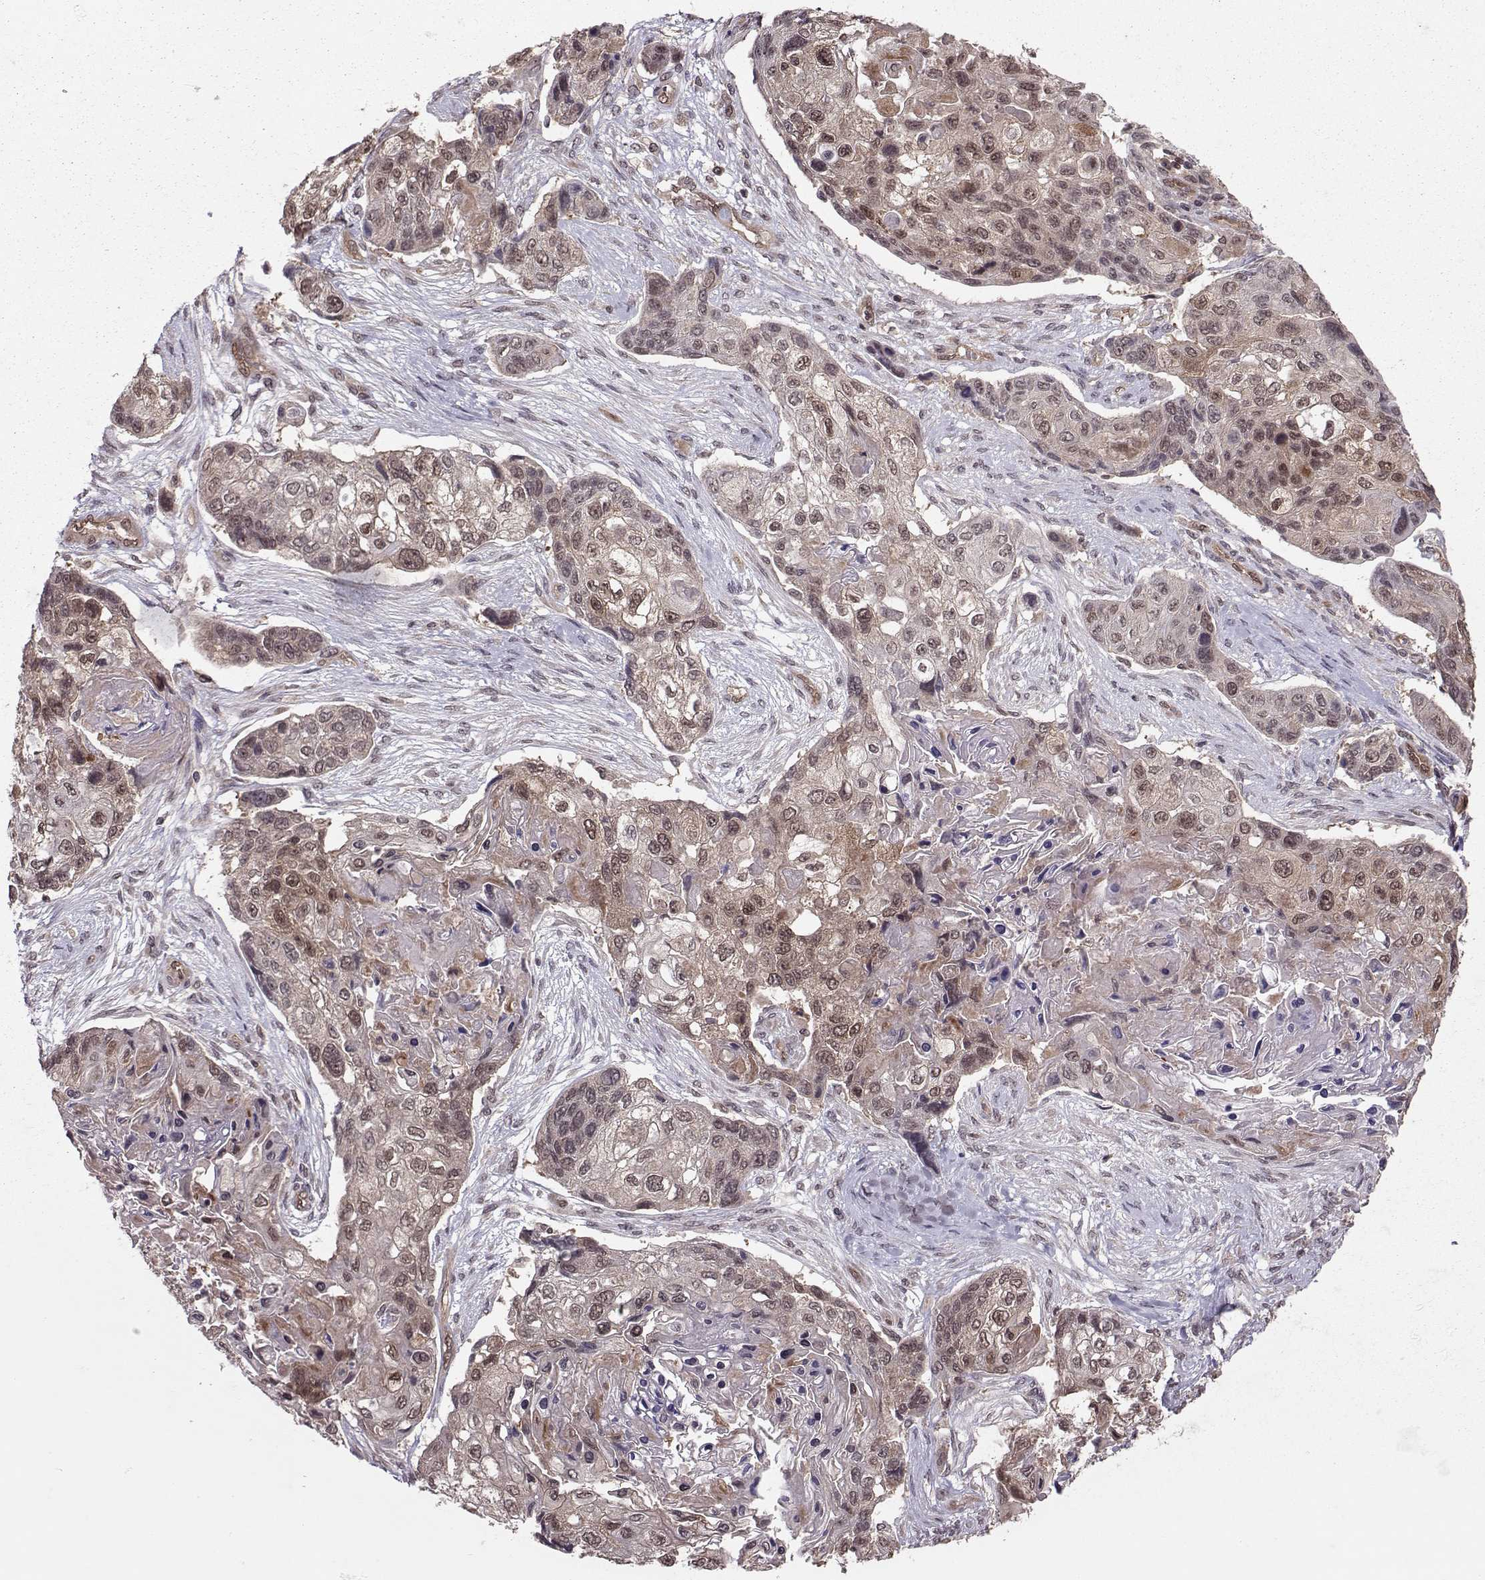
{"staining": {"intensity": "weak", "quantity": "<25%", "location": "cytoplasmic/membranous,nuclear"}, "tissue": "lung cancer", "cell_type": "Tumor cells", "image_type": "cancer", "snomed": [{"axis": "morphology", "description": "Squamous cell carcinoma, NOS"}, {"axis": "topography", "description": "Lung"}], "caption": "Immunohistochemistry micrograph of human lung cancer stained for a protein (brown), which reveals no staining in tumor cells.", "gene": "PPP2R2A", "patient": {"sex": "male", "age": 69}}